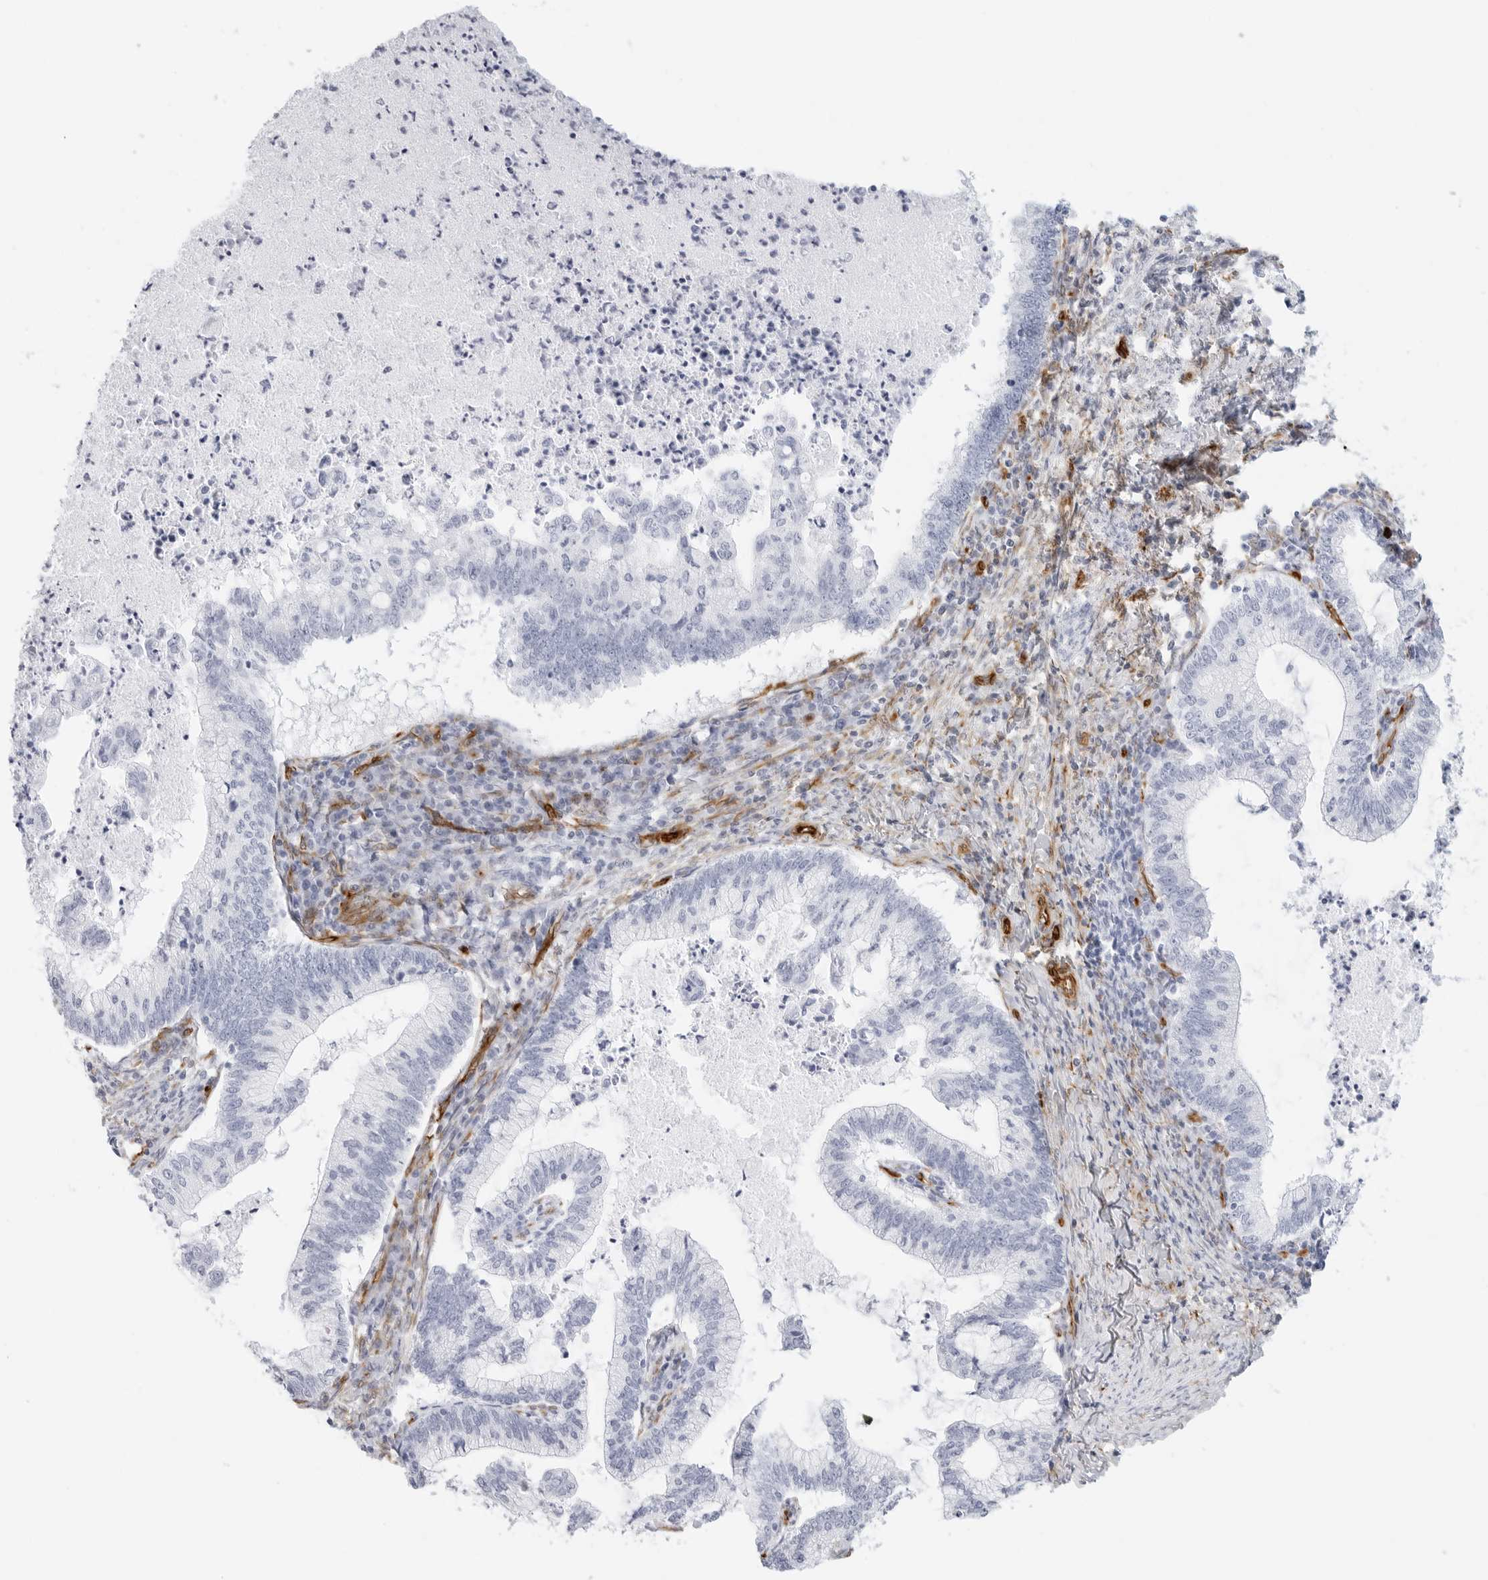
{"staining": {"intensity": "negative", "quantity": "none", "location": "none"}, "tissue": "cervical cancer", "cell_type": "Tumor cells", "image_type": "cancer", "snomed": [{"axis": "morphology", "description": "Adenocarcinoma, NOS"}, {"axis": "topography", "description": "Cervix"}], "caption": "Protein analysis of adenocarcinoma (cervical) reveals no significant positivity in tumor cells. (Brightfield microscopy of DAB (3,3'-diaminobenzidine) immunohistochemistry (IHC) at high magnification).", "gene": "NES", "patient": {"sex": "female", "age": 36}}